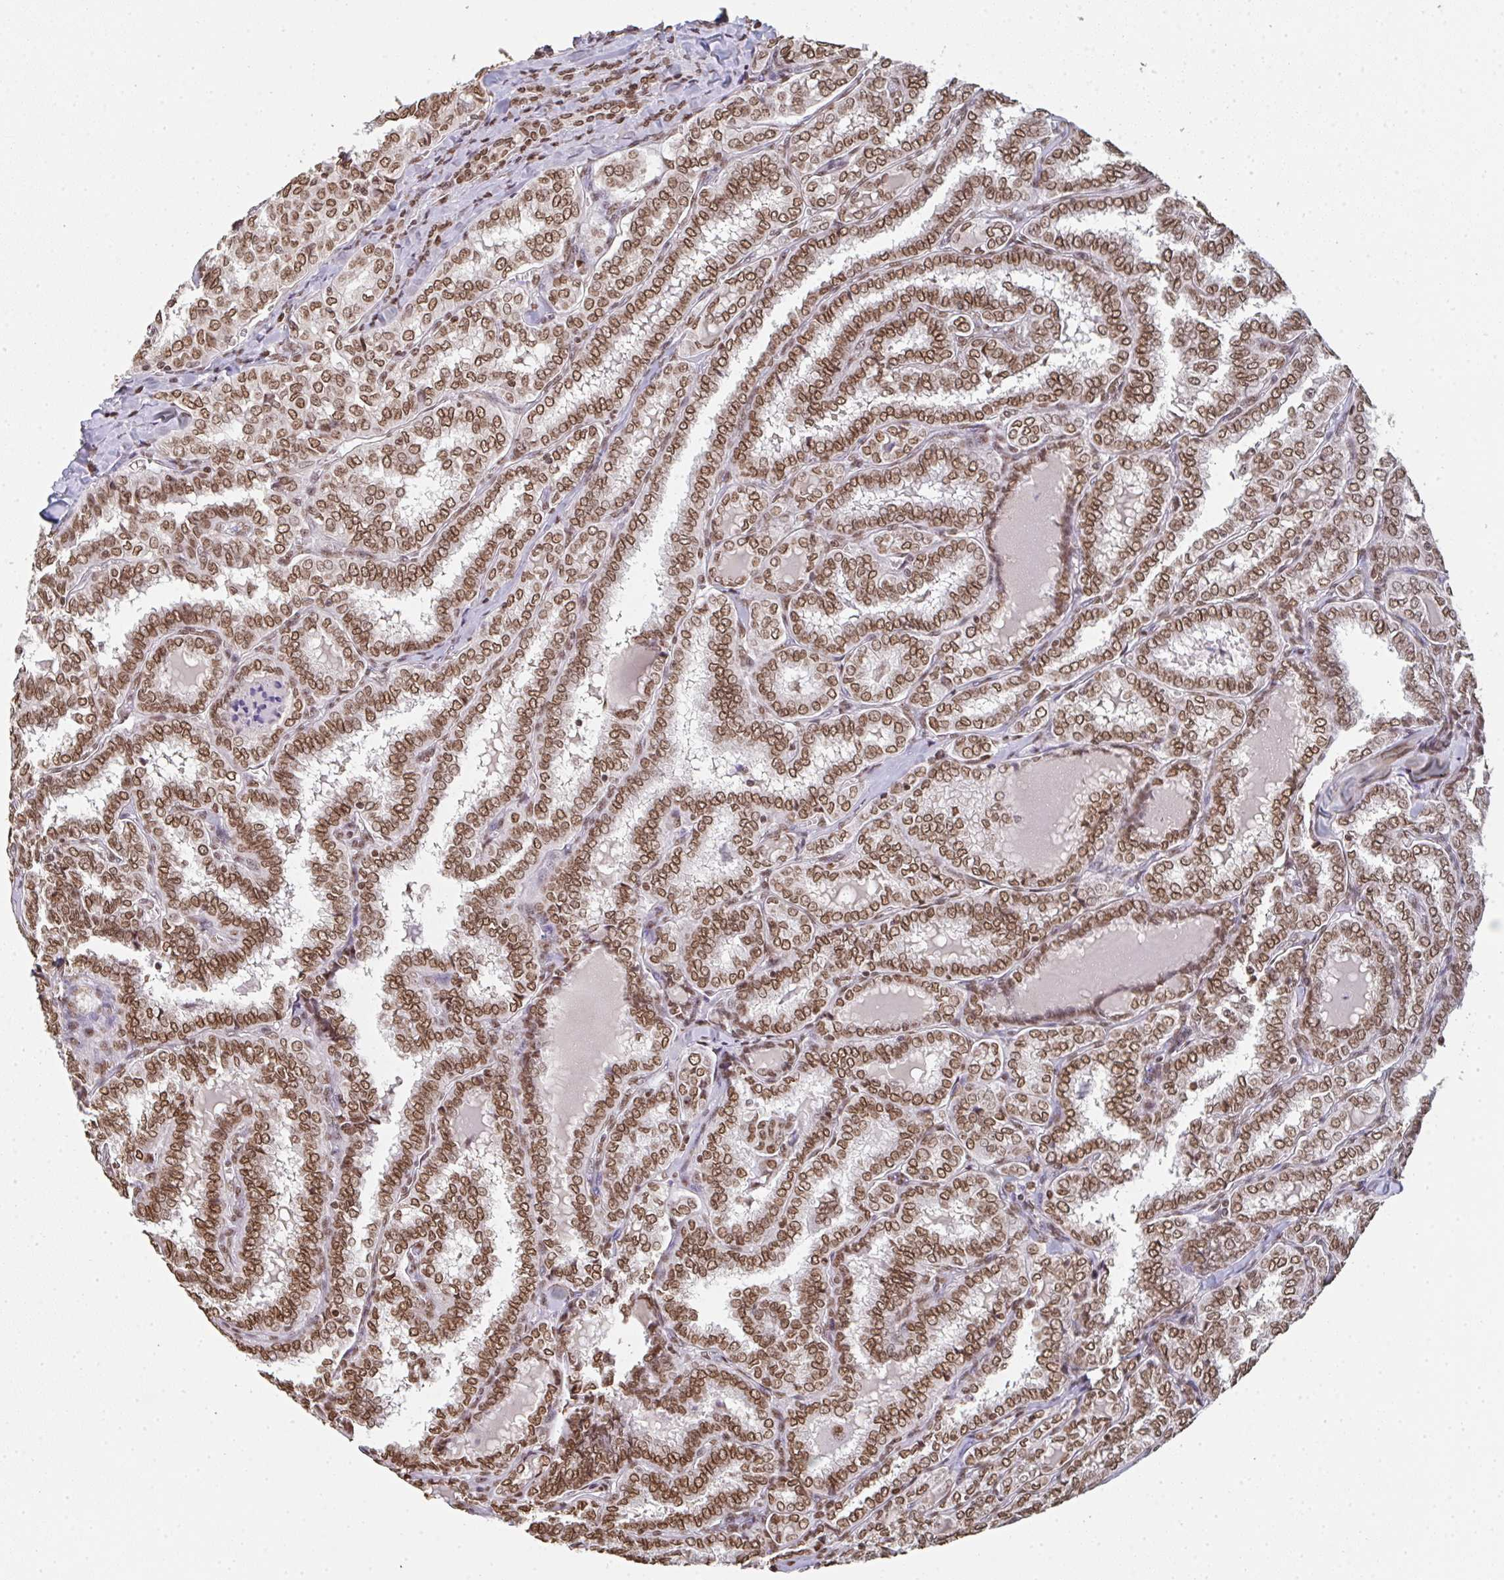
{"staining": {"intensity": "moderate", "quantity": ">75%", "location": "cytoplasmic/membranous,nuclear"}, "tissue": "thyroid cancer", "cell_type": "Tumor cells", "image_type": "cancer", "snomed": [{"axis": "morphology", "description": "Papillary adenocarcinoma, NOS"}, {"axis": "topography", "description": "Thyroid gland"}], "caption": "There is medium levels of moderate cytoplasmic/membranous and nuclear expression in tumor cells of thyroid cancer, as demonstrated by immunohistochemical staining (brown color).", "gene": "DKC1", "patient": {"sex": "female", "age": 30}}